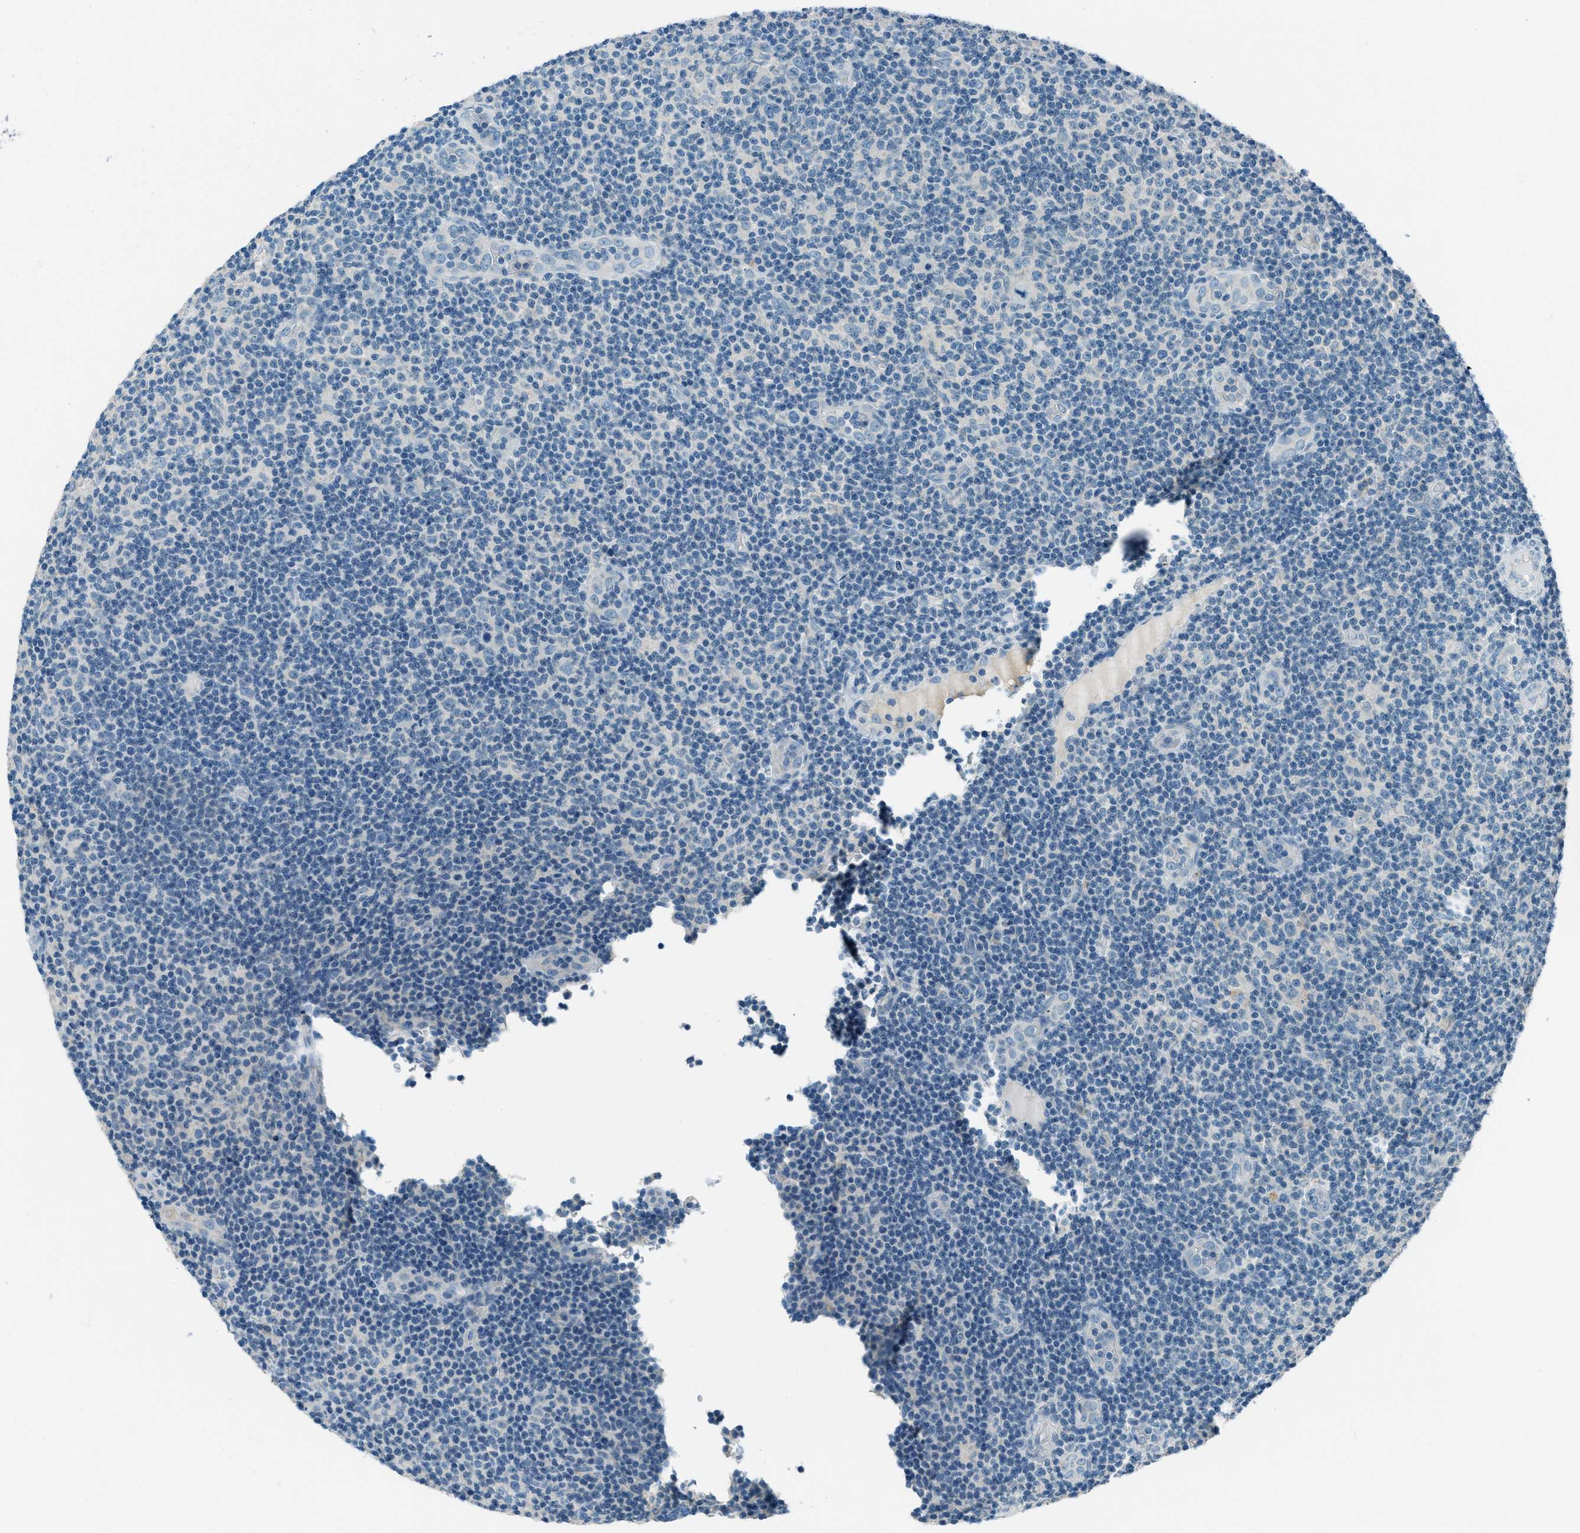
{"staining": {"intensity": "negative", "quantity": "none", "location": "none"}, "tissue": "lymphoma", "cell_type": "Tumor cells", "image_type": "cancer", "snomed": [{"axis": "morphology", "description": "Malignant lymphoma, non-Hodgkin's type, Low grade"}, {"axis": "topography", "description": "Lymph node"}], "caption": "A histopathology image of human malignant lymphoma, non-Hodgkin's type (low-grade) is negative for staining in tumor cells. (DAB (3,3'-diaminobenzidine) immunohistochemistry visualized using brightfield microscopy, high magnification).", "gene": "MSLN", "patient": {"sex": "male", "age": 83}}